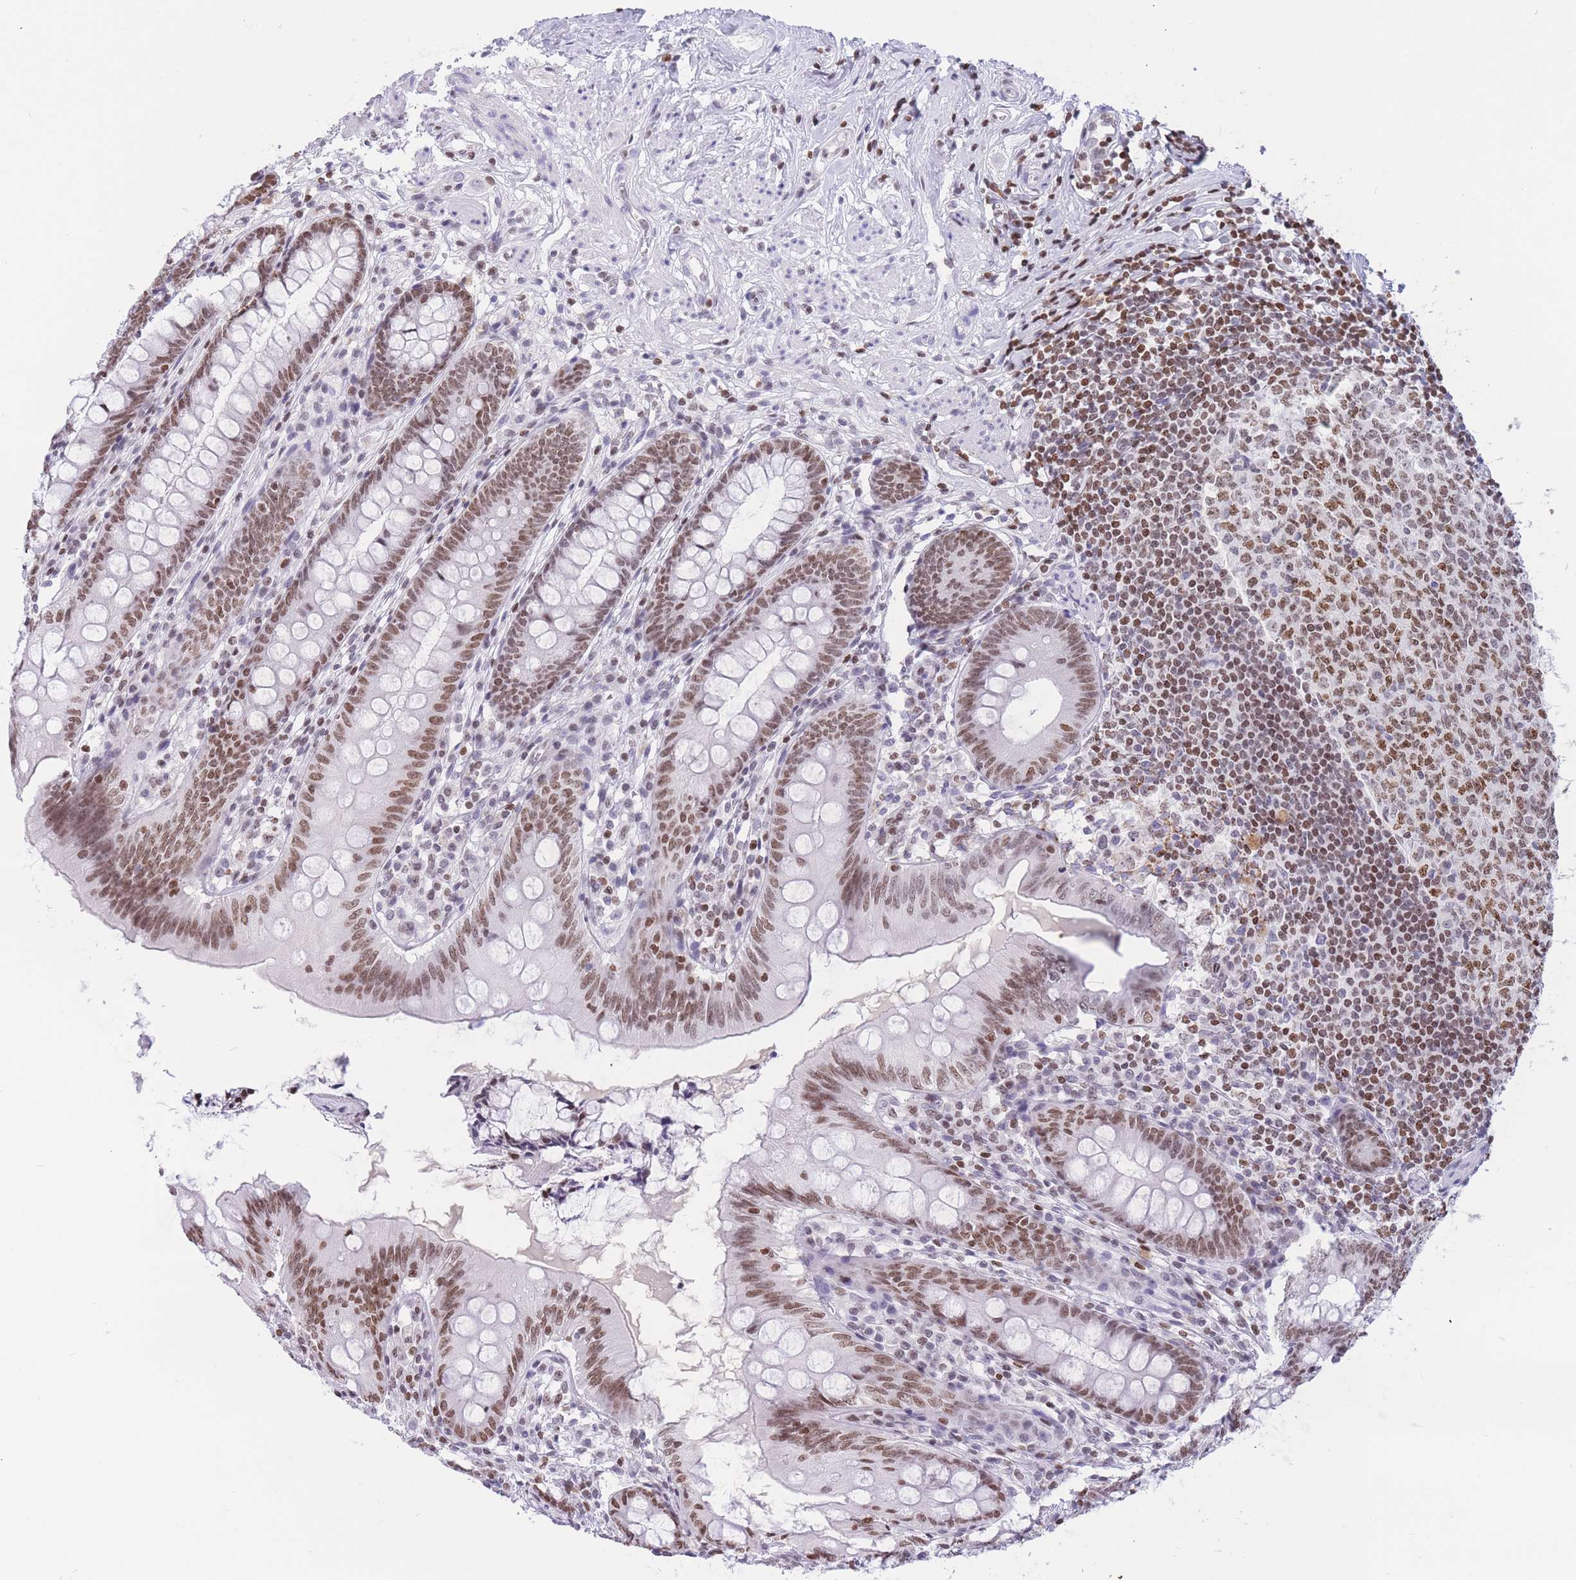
{"staining": {"intensity": "moderate", "quantity": ">75%", "location": "nuclear"}, "tissue": "appendix", "cell_type": "Glandular cells", "image_type": "normal", "snomed": [{"axis": "morphology", "description": "Normal tissue, NOS"}, {"axis": "topography", "description": "Appendix"}], "caption": "Immunohistochemical staining of normal human appendix demonstrates >75% levels of moderate nuclear protein positivity in about >75% of glandular cells. (Brightfield microscopy of DAB IHC at high magnification).", "gene": "HMGN1", "patient": {"sex": "female", "age": 51}}